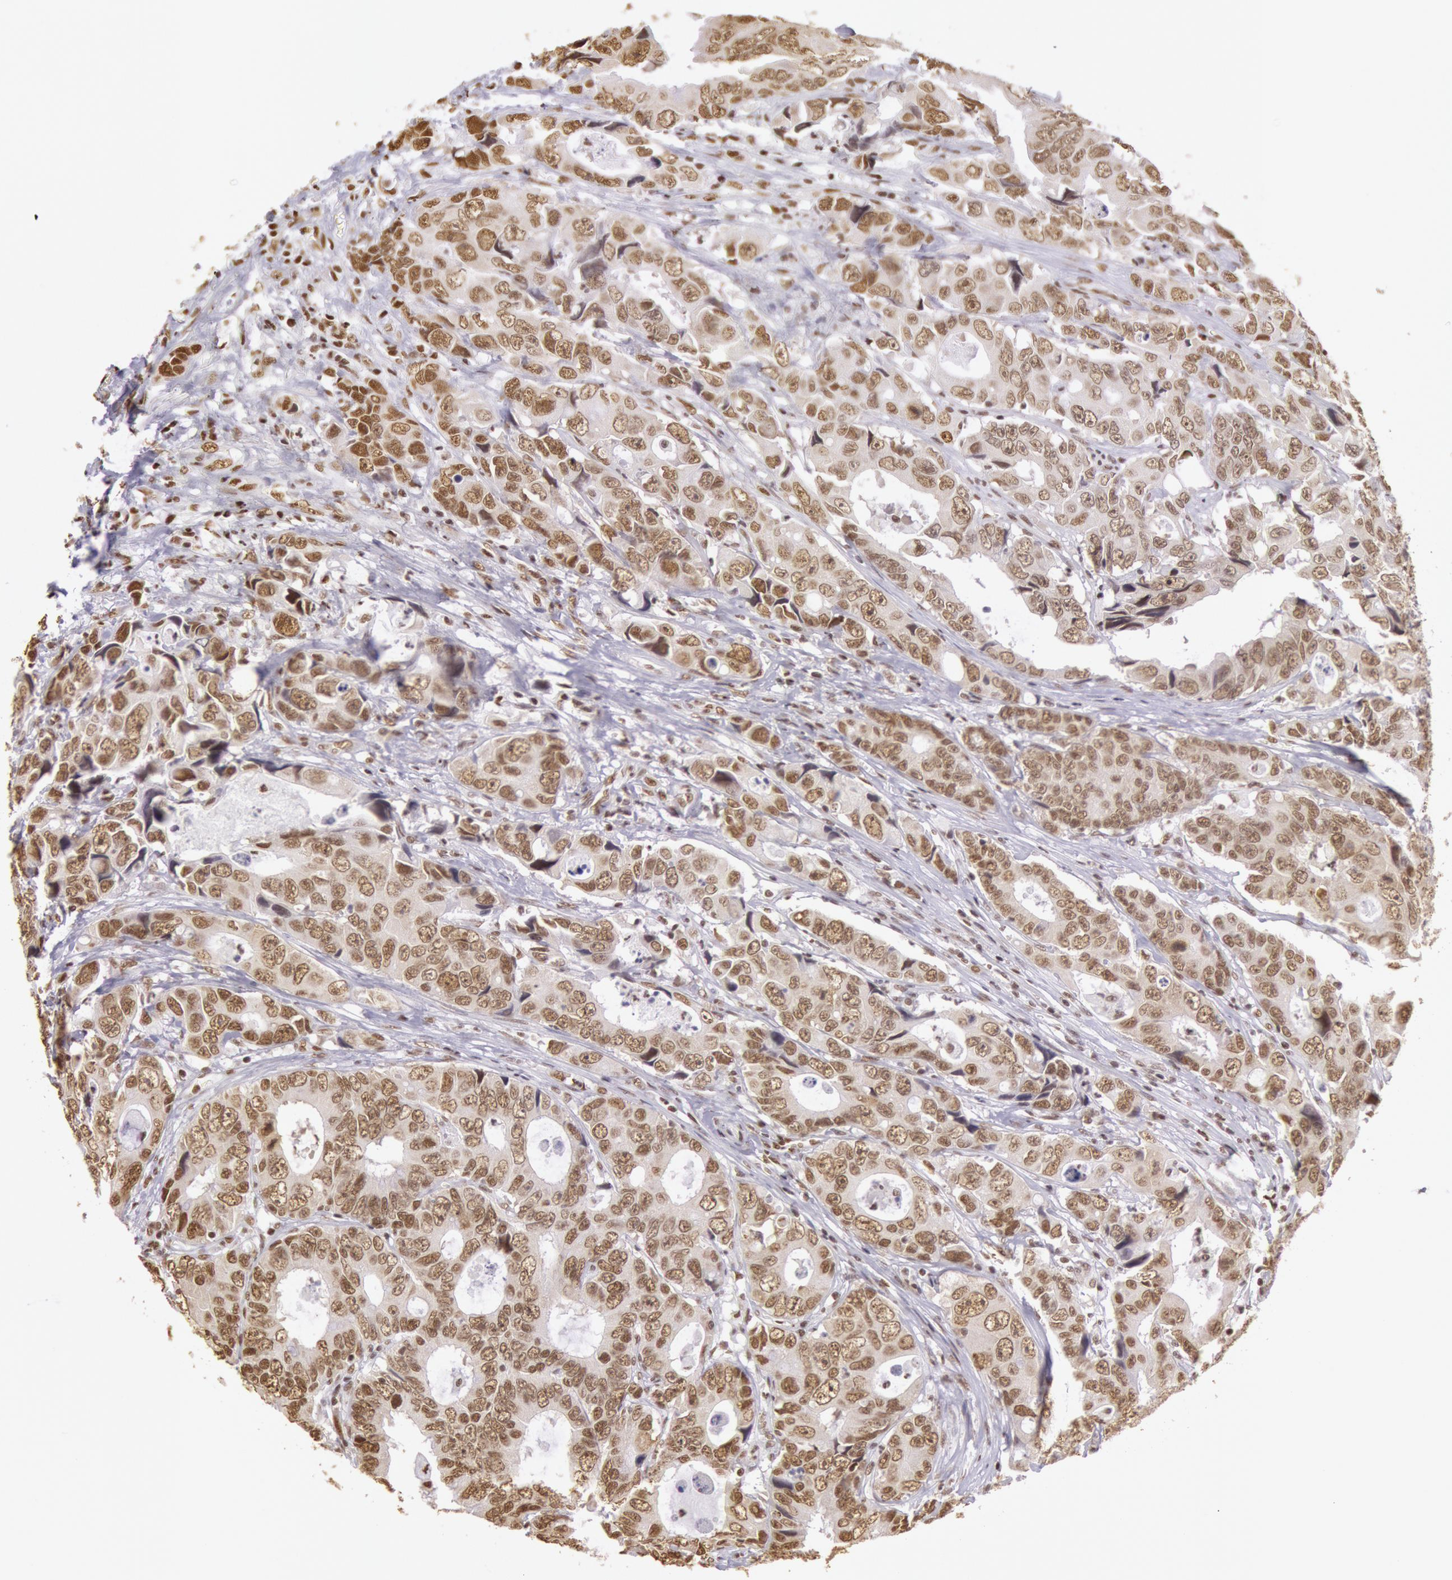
{"staining": {"intensity": "moderate", "quantity": ">75%", "location": "nuclear"}, "tissue": "colorectal cancer", "cell_type": "Tumor cells", "image_type": "cancer", "snomed": [{"axis": "morphology", "description": "Adenocarcinoma, NOS"}, {"axis": "topography", "description": "Rectum"}], "caption": "Adenocarcinoma (colorectal) stained with a protein marker reveals moderate staining in tumor cells.", "gene": "HNRNPH2", "patient": {"sex": "female", "age": 67}}